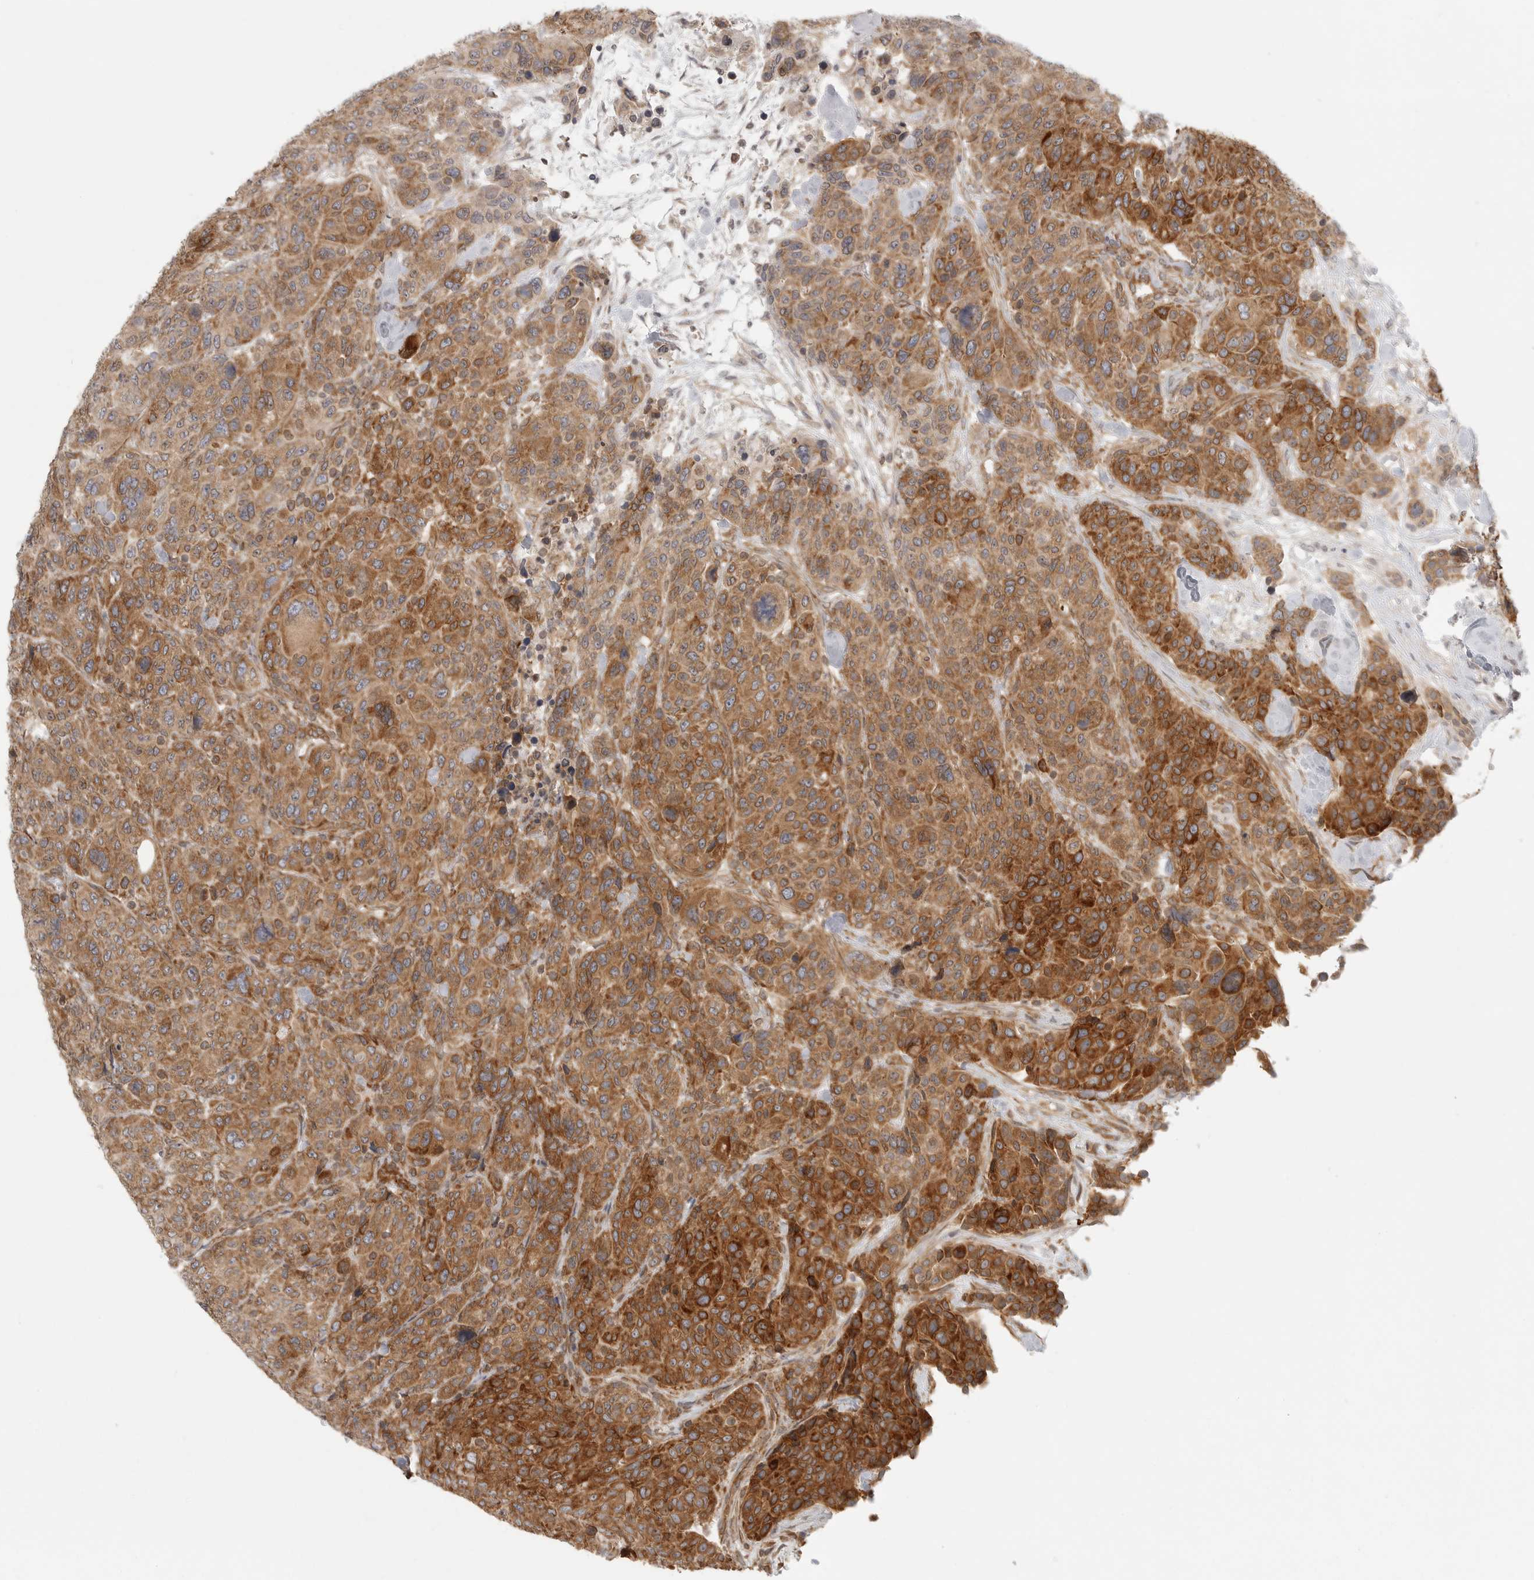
{"staining": {"intensity": "moderate", "quantity": ">75%", "location": "cytoplasmic/membranous"}, "tissue": "breast cancer", "cell_type": "Tumor cells", "image_type": "cancer", "snomed": [{"axis": "morphology", "description": "Duct carcinoma"}, {"axis": "topography", "description": "Breast"}], "caption": "The micrograph shows a brown stain indicating the presence of a protein in the cytoplasmic/membranous of tumor cells in breast cancer (invasive ductal carcinoma). (brown staining indicates protein expression, while blue staining denotes nuclei).", "gene": "CERS2", "patient": {"sex": "female", "age": 37}}